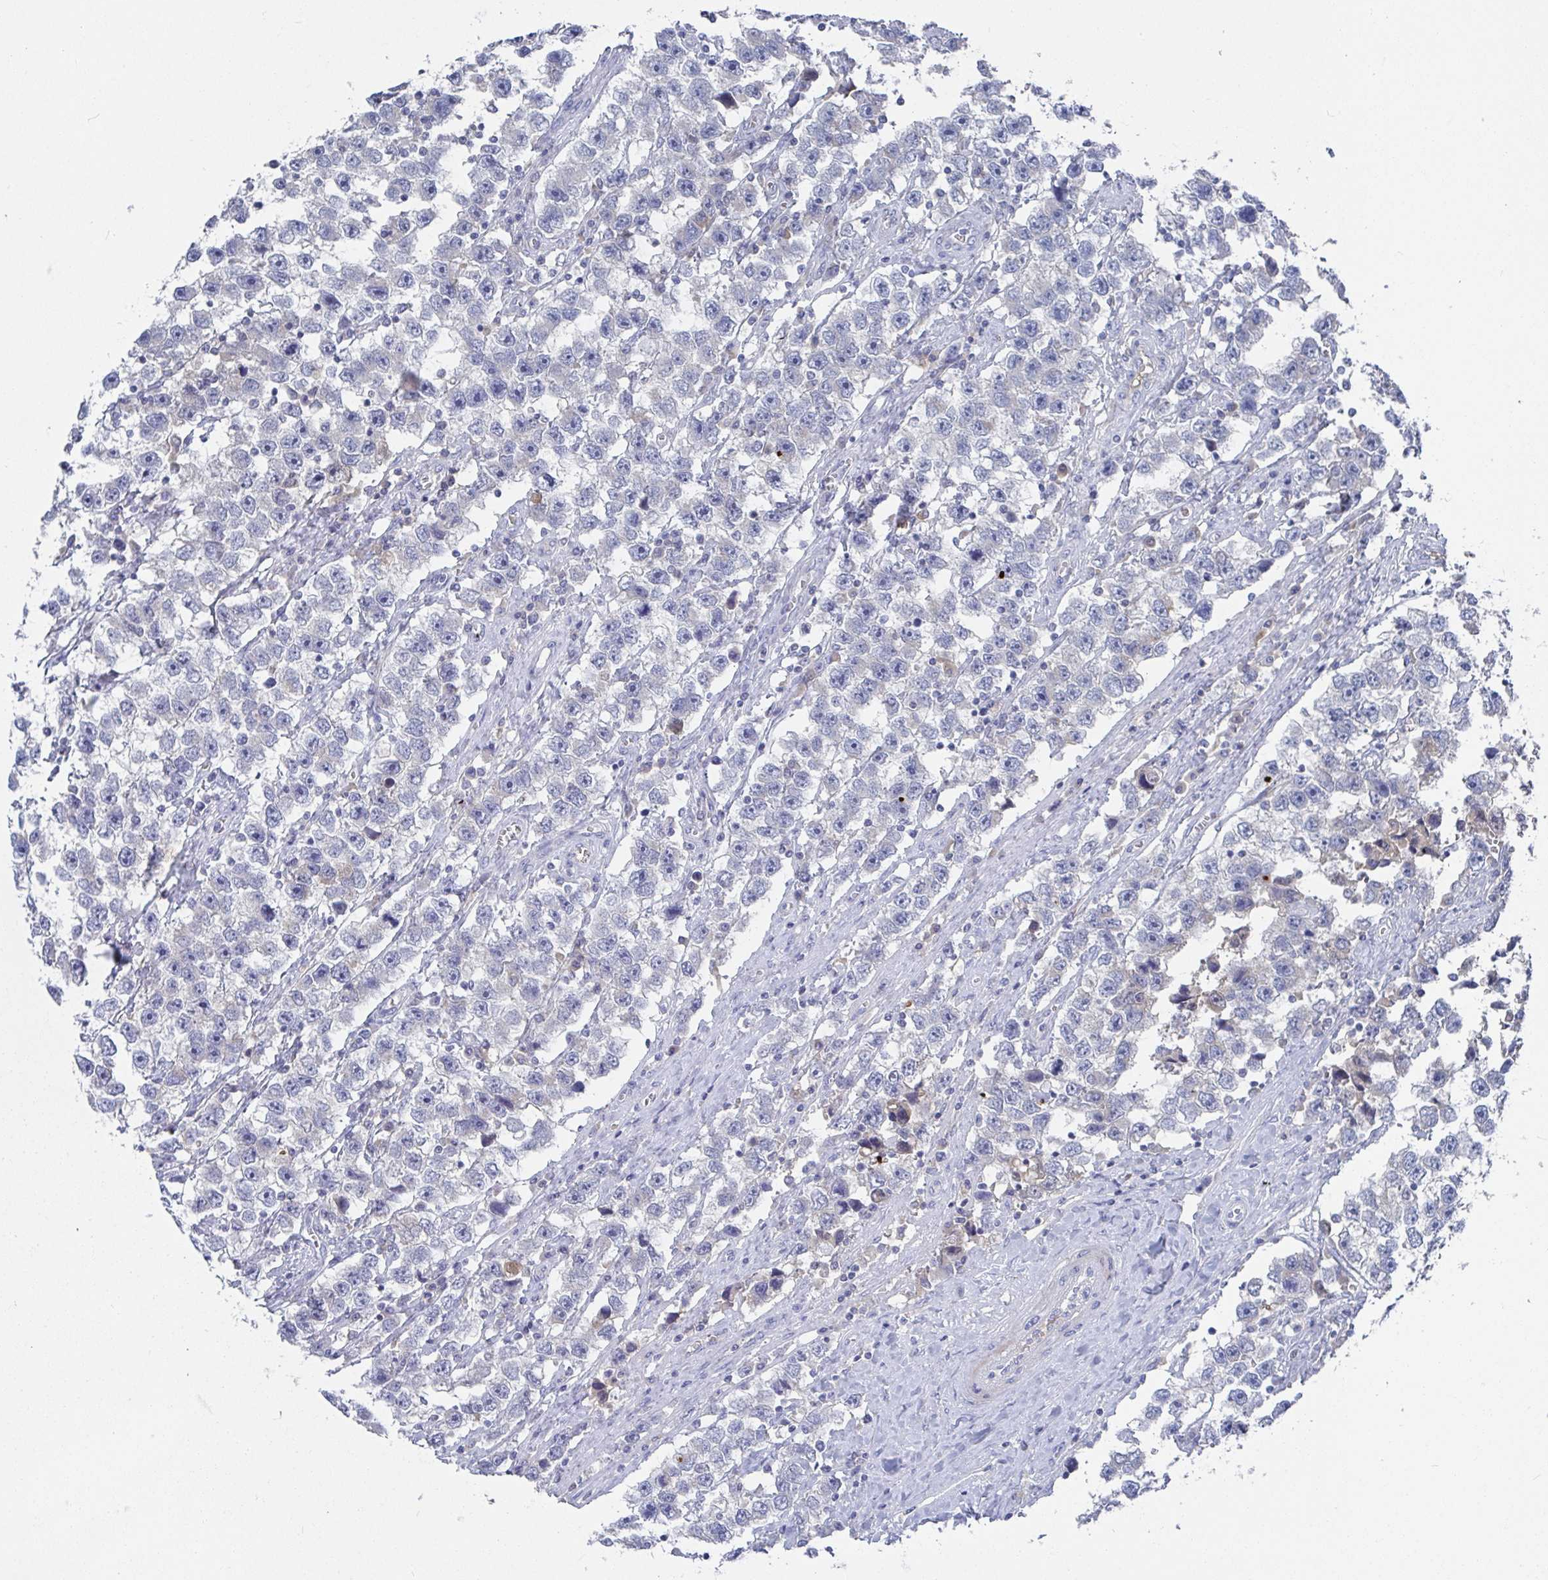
{"staining": {"intensity": "negative", "quantity": "none", "location": "none"}, "tissue": "testis cancer", "cell_type": "Tumor cells", "image_type": "cancer", "snomed": [{"axis": "morphology", "description": "Seminoma, NOS"}, {"axis": "topography", "description": "Testis"}], "caption": "An IHC image of seminoma (testis) is shown. There is no staining in tumor cells of seminoma (testis).", "gene": "GPR148", "patient": {"sex": "male", "age": 33}}